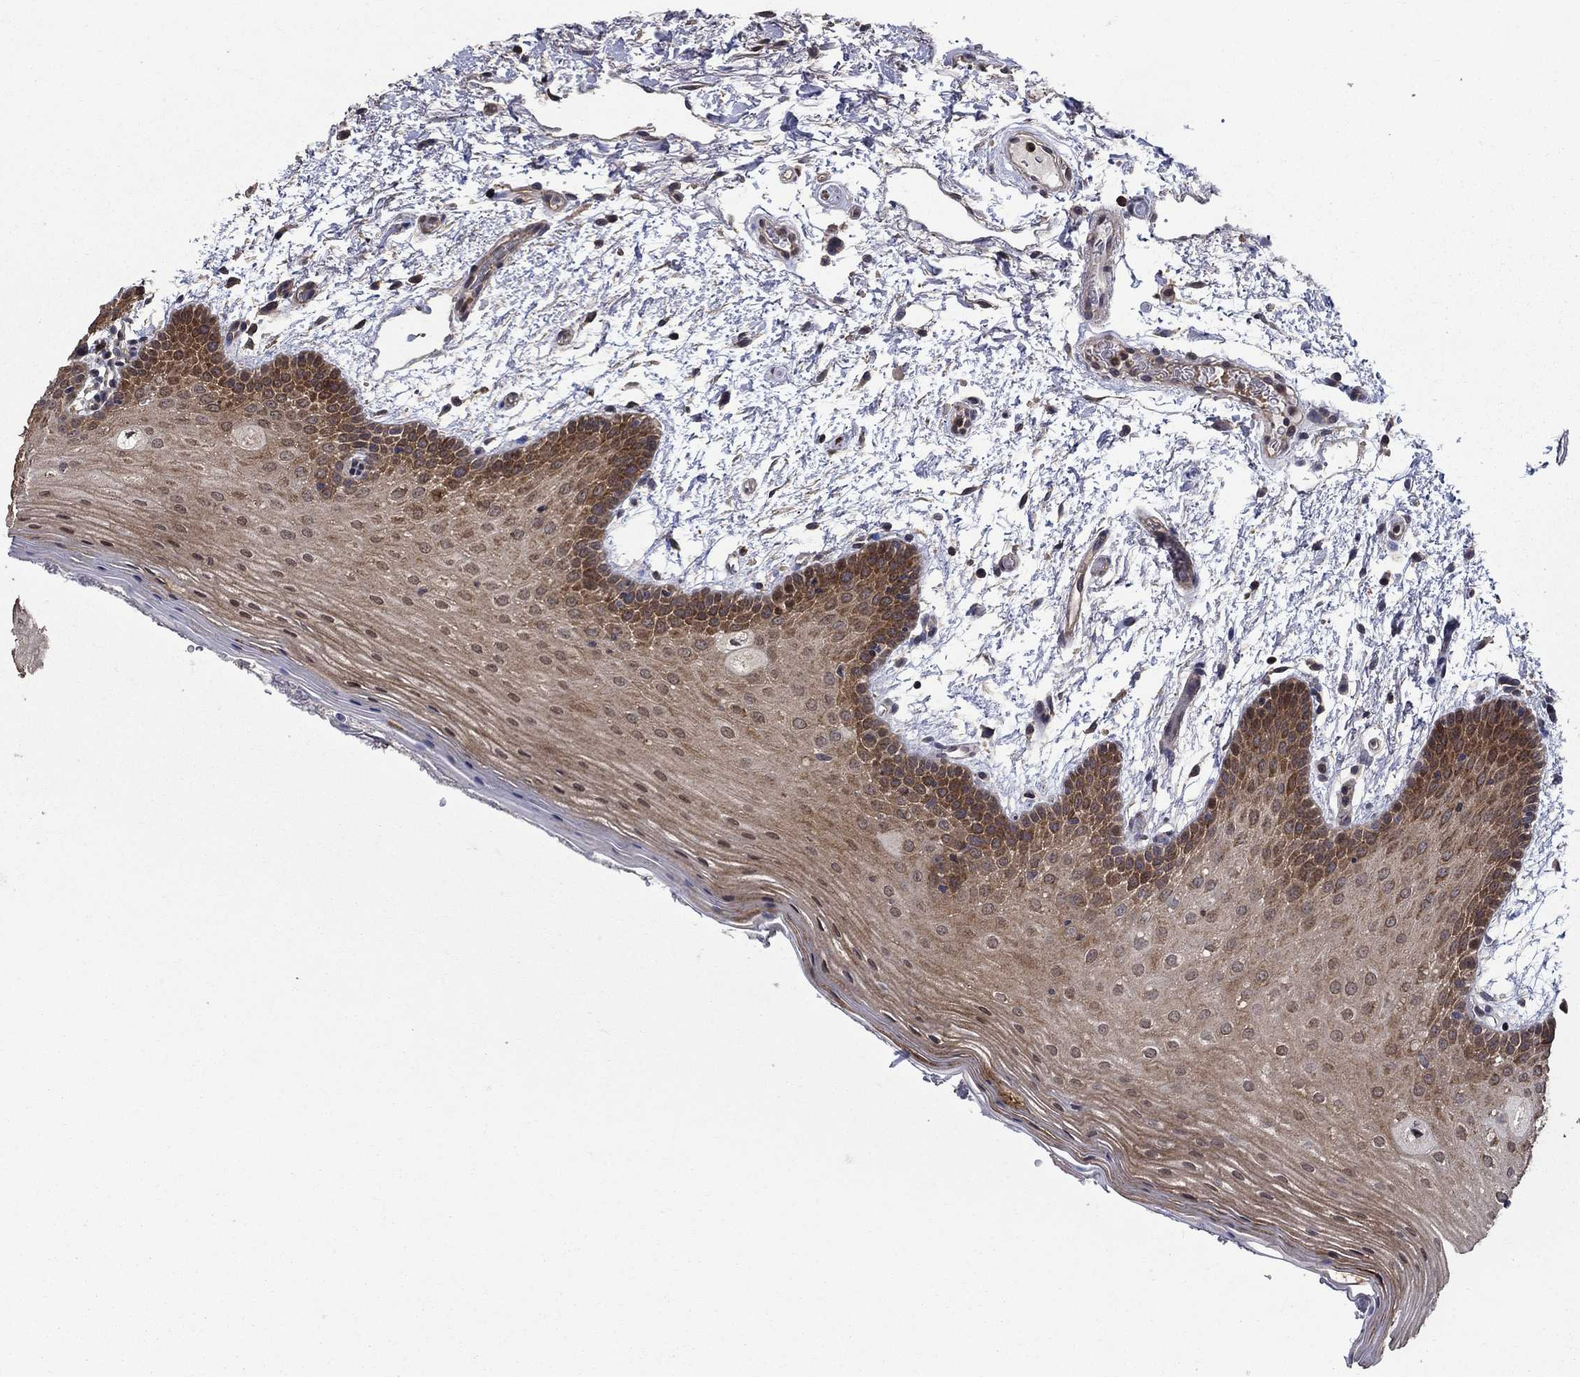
{"staining": {"intensity": "strong", "quantity": "<25%", "location": "cytoplasmic/membranous"}, "tissue": "oral mucosa", "cell_type": "Squamous epithelial cells", "image_type": "normal", "snomed": [{"axis": "morphology", "description": "Normal tissue, NOS"}, {"axis": "topography", "description": "Oral tissue"}, {"axis": "topography", "description": "Tounge, NOS"}], "caption": "Immunohistochemistry histopathology image of benign oral mucosa: oral mucosa stained using IHC exhibits medium levels of strong protein expression localized specifically in the cytoplasmic/membranous of squamous epithelial cells, appearing as a cytoplasmic/membranous brown color.", "gene": "DVL1", "patient": {"sex": "female", "age": 86}}